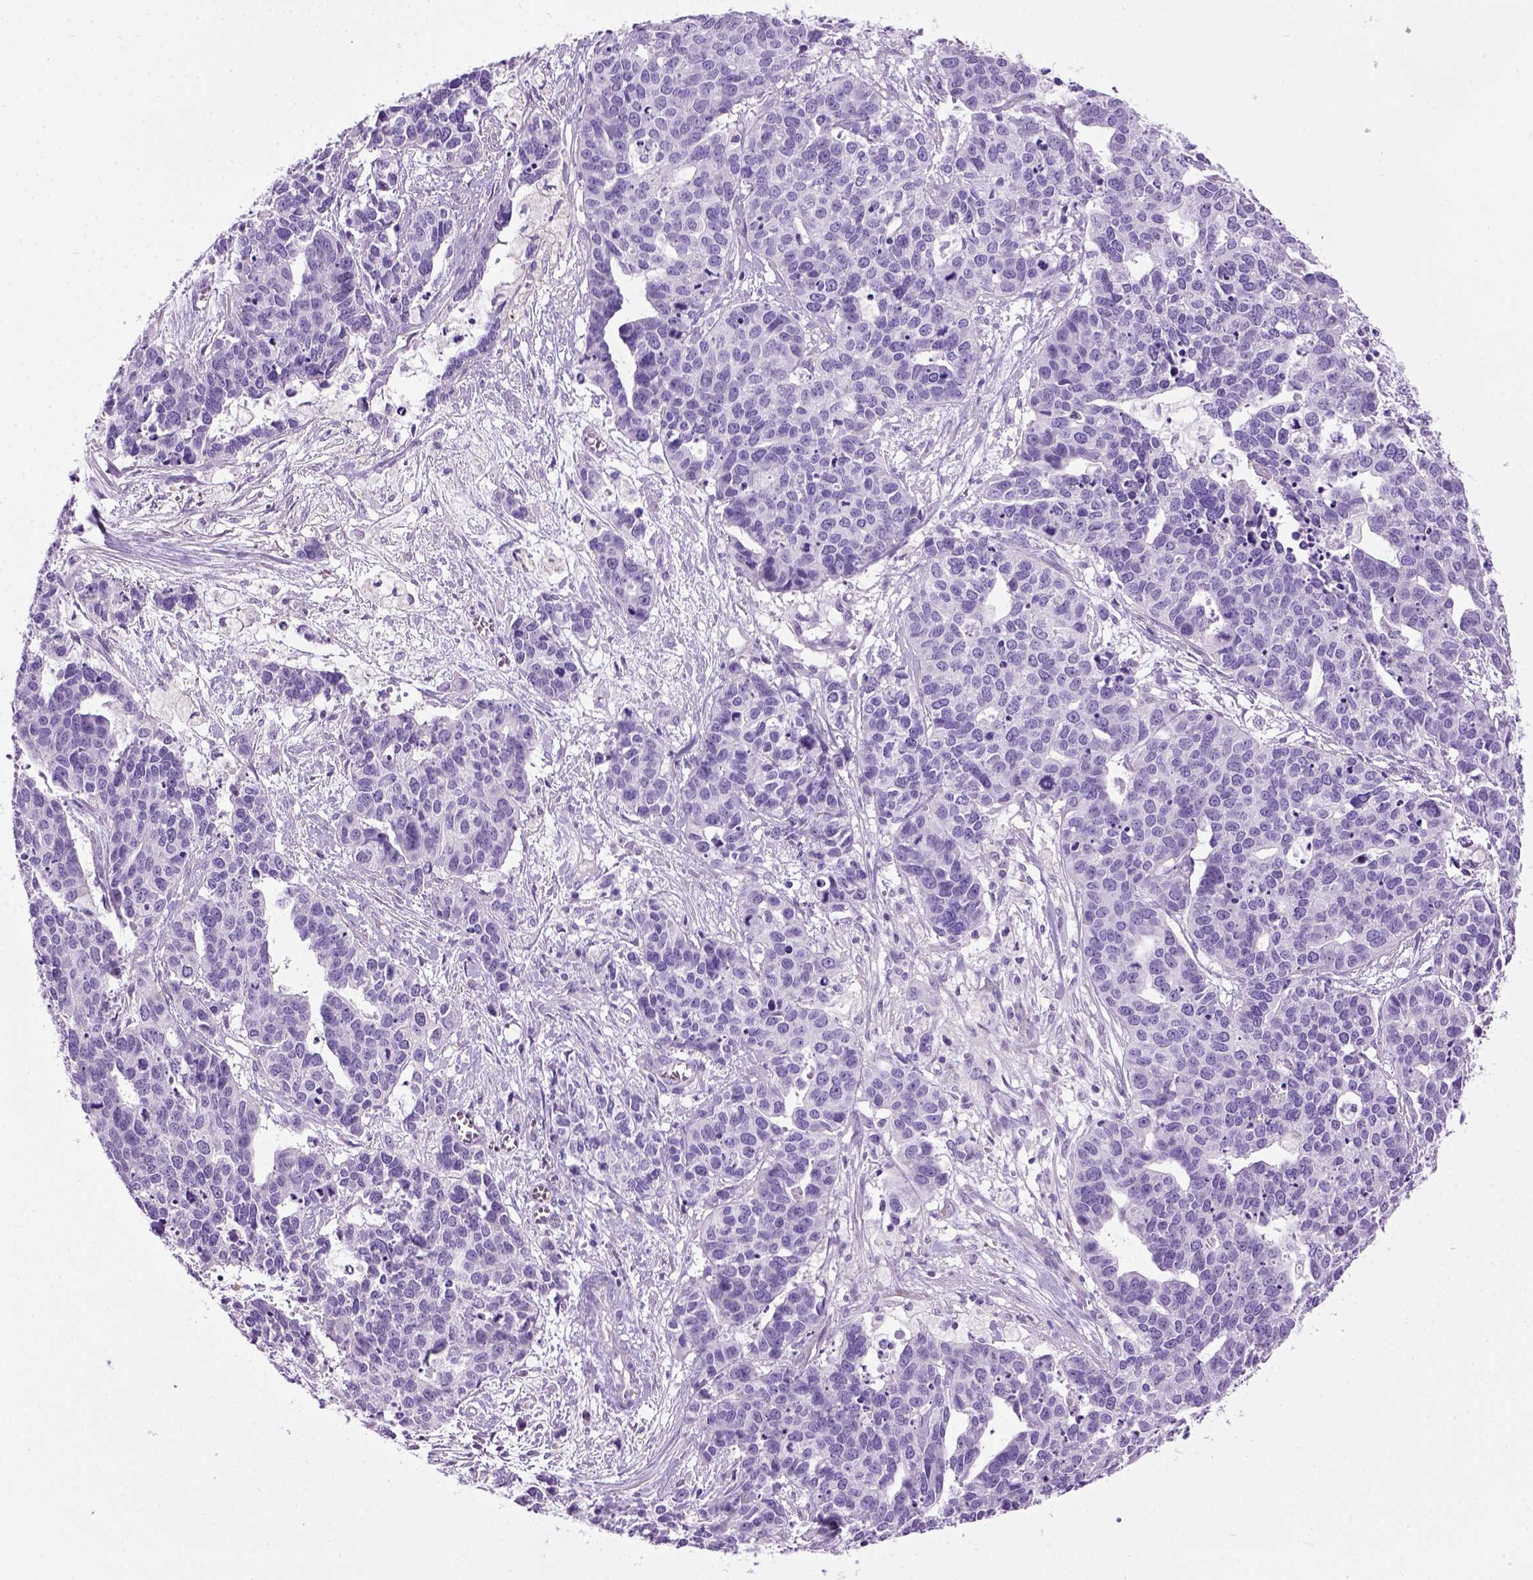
{"staining": {"intensity": "negative", "quantity": "none", "location": "none"}, "tissue": "ovarian cancer", "cell_type": "Tumor cells", "image_type": "cancer", "snomed": [{"axis": "morphology", "description": "Carcinoma, endometroid"}, {"axis": "topography", "description": "Ovary"}], "caption": "DAB (3,3'-diaminobenzidine) immunohistochemical staining of ovarian cancer shows no significant positivity in tumor cells.", "gene": "GABRB2", "patient": {"sex": "female", "age": 65}}